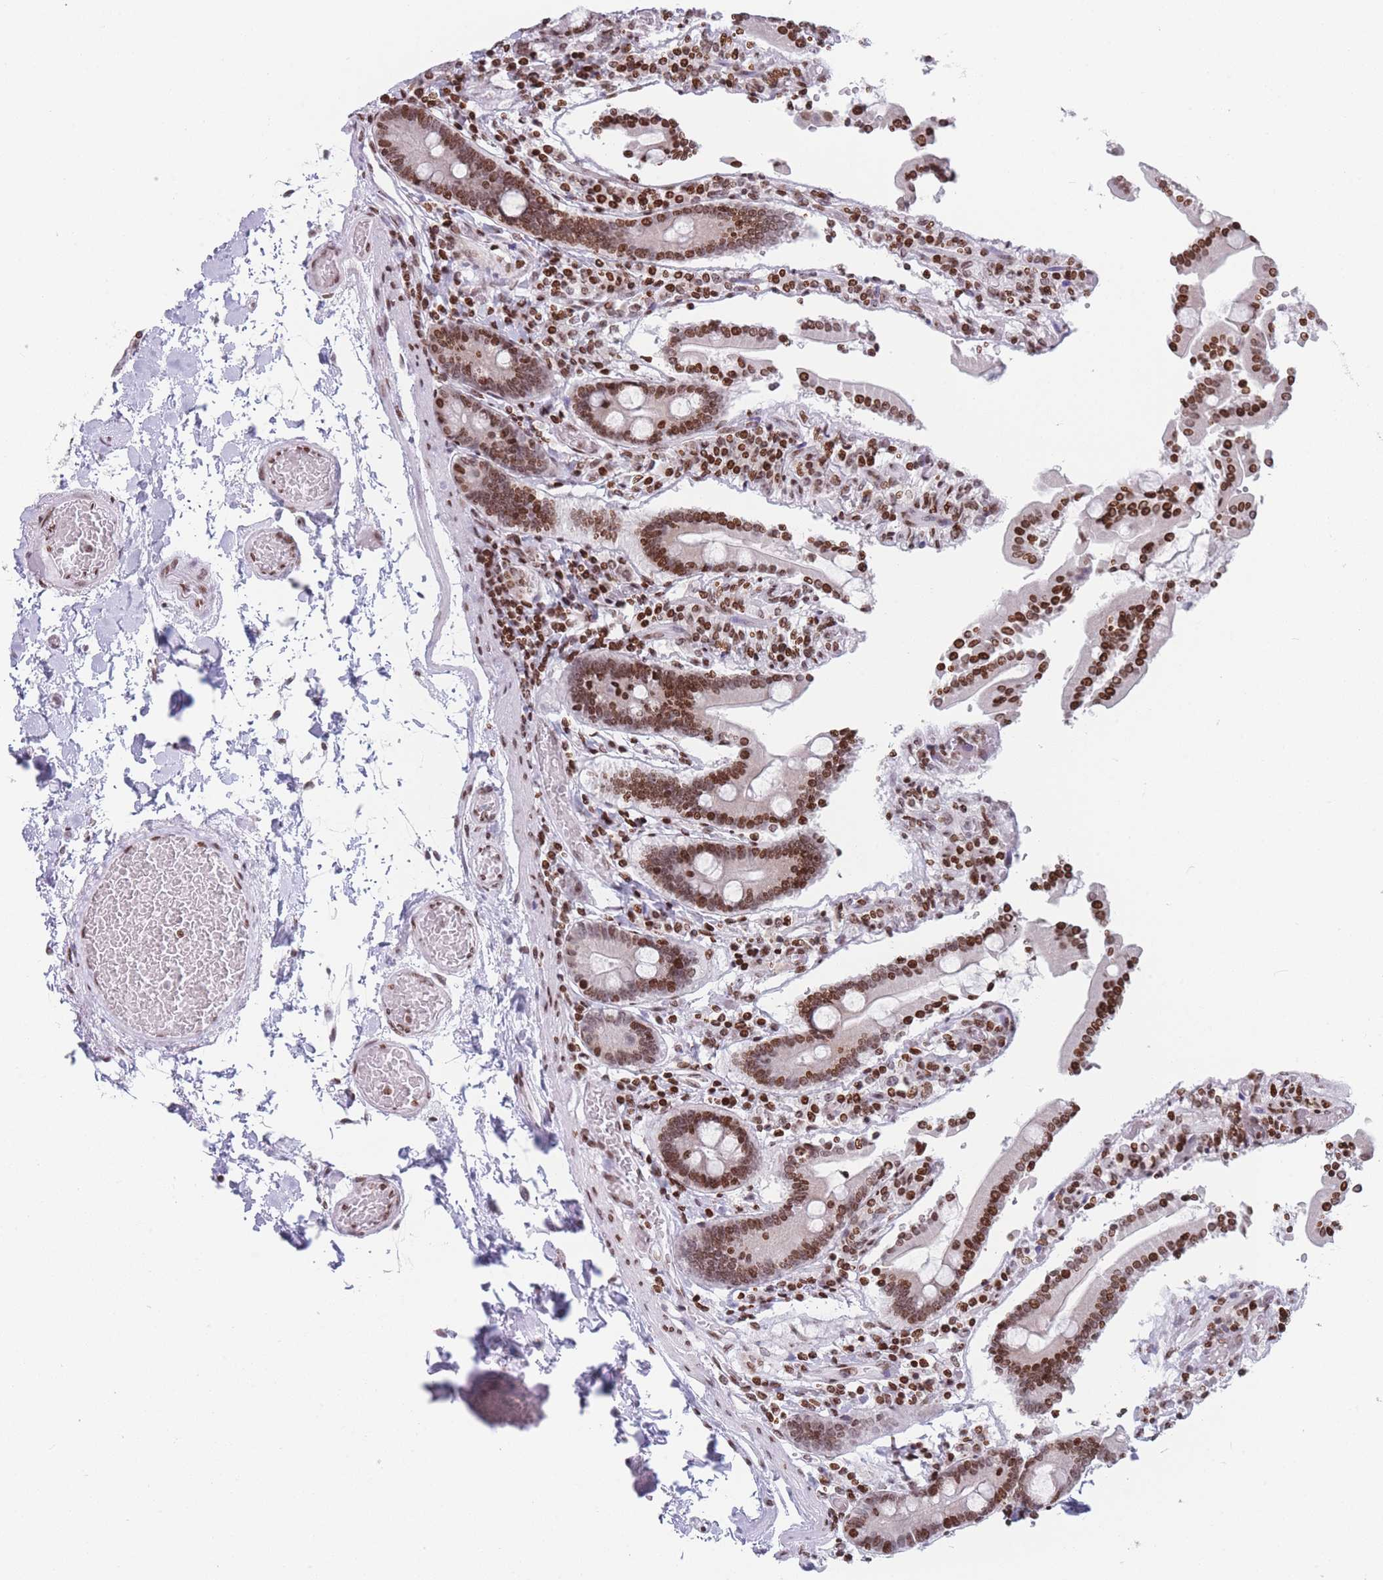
{"staining": {"intensity": "strong", "quantity": ">75%", "location": "nuclear"}, "tissue": "duodenum", "cell_type": "Glandular cells", "image_type": "normal", "snomed": [{"axis": "morphology", "description": "Normal tissue, NOS"}, {"axis": "topography", "description": "Duodenum"}], "caption": "An image of duodenum stained for a protein shows strong nuclear brown staining in glandular cells.", "gene": "AK9", "patient": {"sex": "male", "age": 55}}